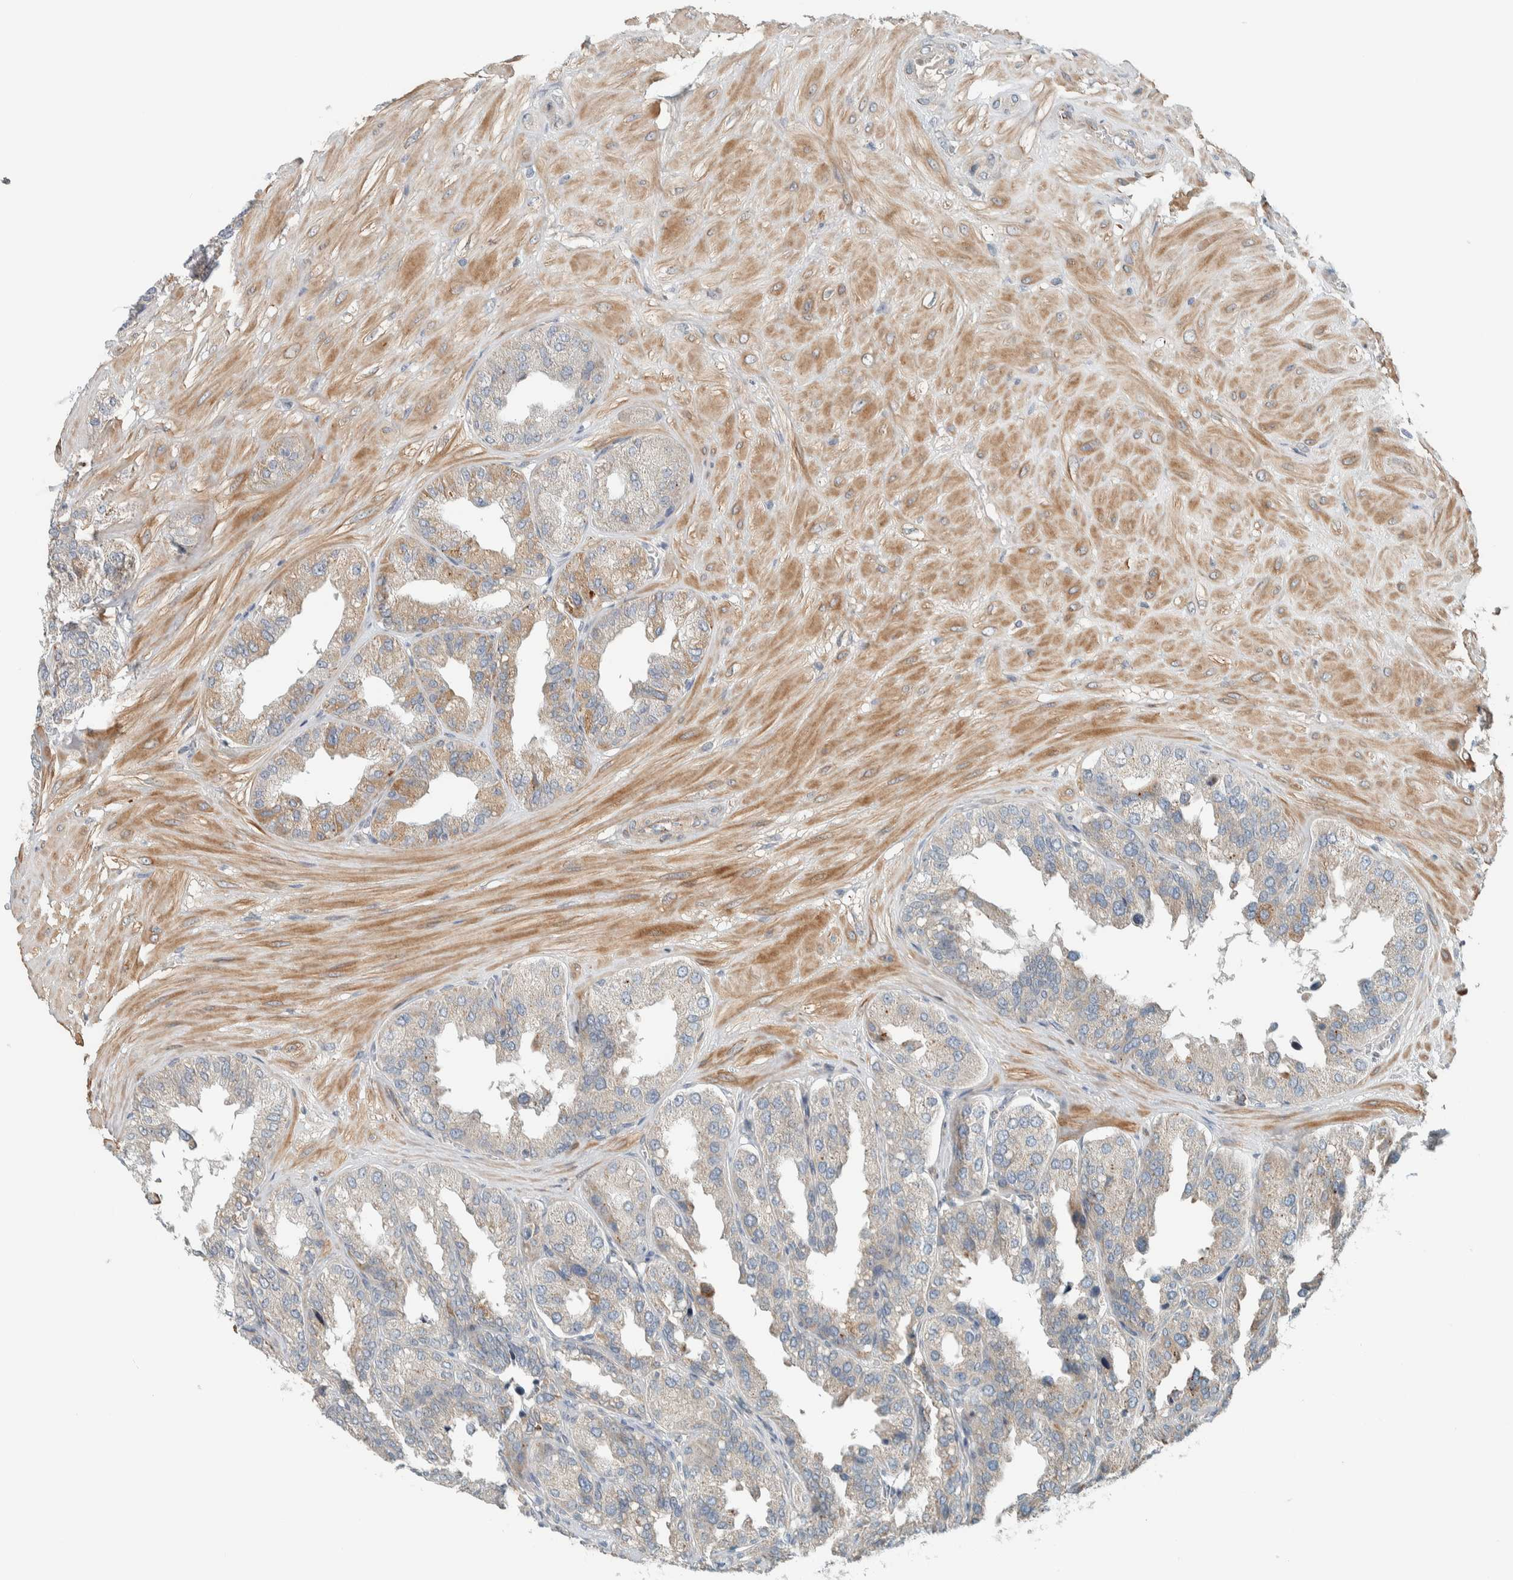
{"staining": {"intensity": "weak", "quantity": "<25%", "location": "cytoplasmic/membranous"}, "tissue": "seminal vesicle", "cell_type": "Glandular cells", "image_type": "normal", "snomed": [{"axis": "morphology", "description": "Normal tissue, NOS"}, {"axis": "topography", "description": "Prostate"}, {"axis": "topography", "description": "Seminal veicle"}], "caption": "Immunohistochemical staining of benign seminal vesicle displays no significant positivity in glandular cells. (Immunohistochemistry, brightfield microscopy, high magnification).", "gene": "SLFN12L", "patient": {"sex": "male", "age": 51}}